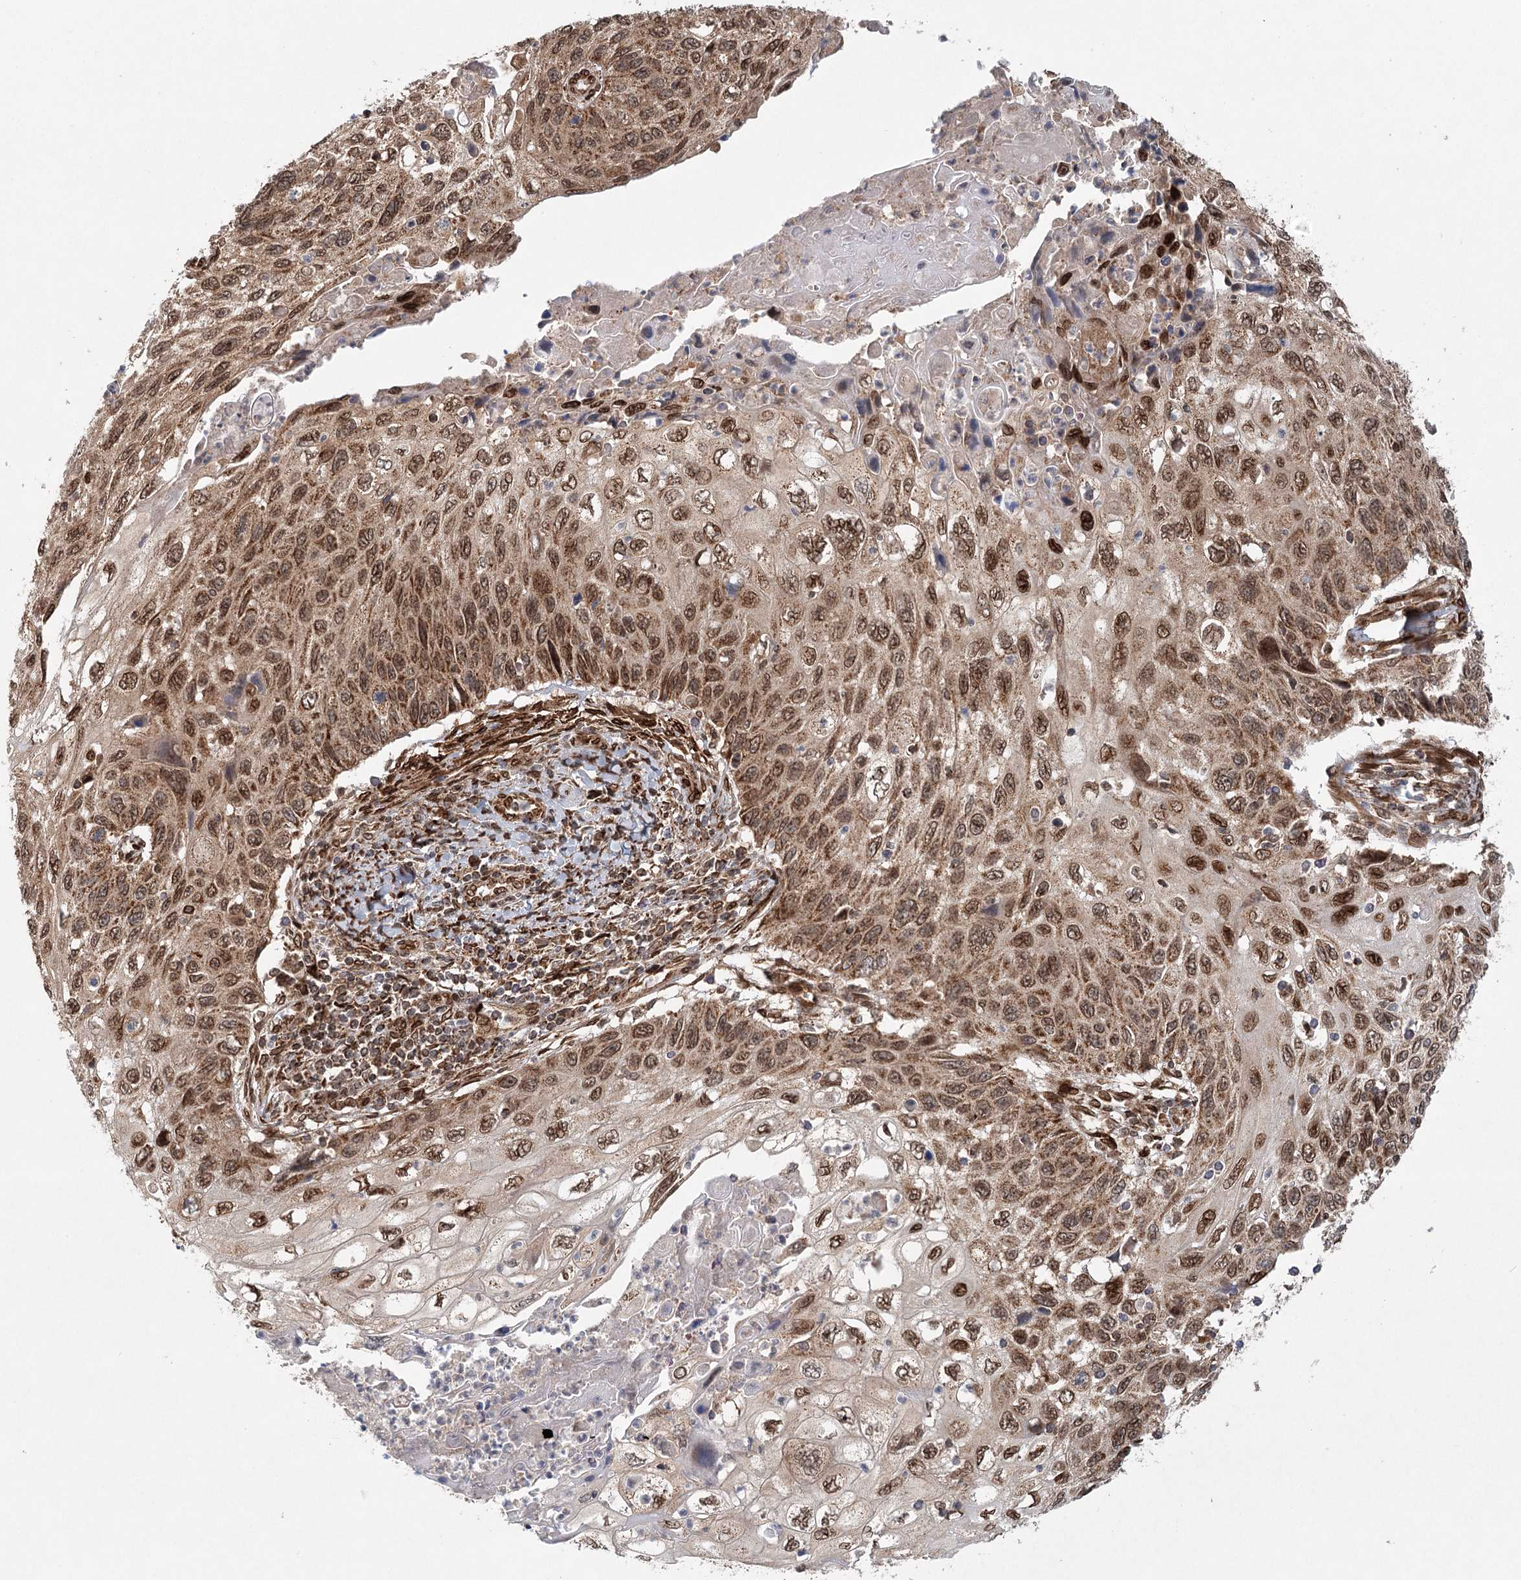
{"staining": {"intensity": "moderate", "quantity": ">75%", "location": "cytoplasmic/membranous,nuclear"}, "tissue": "cervical cancer", "cell_type": "Tumor cells", "image_type": "cancer", "snomed": [{"axis": "morphology", "description": "Squamous cell carcinoma, NOS"}, {"axis": "topography", "description": "Cervix"}], "caption": "This micrograph reveals IHC staining of squamous cell carcinoma (cervical), with medium moderate cytoplasmic/membranous and nuclear positivity in about >75% of tumor cells.", "gene": "BCKDHA", "patient": {"sex": "female", "age": 70}}